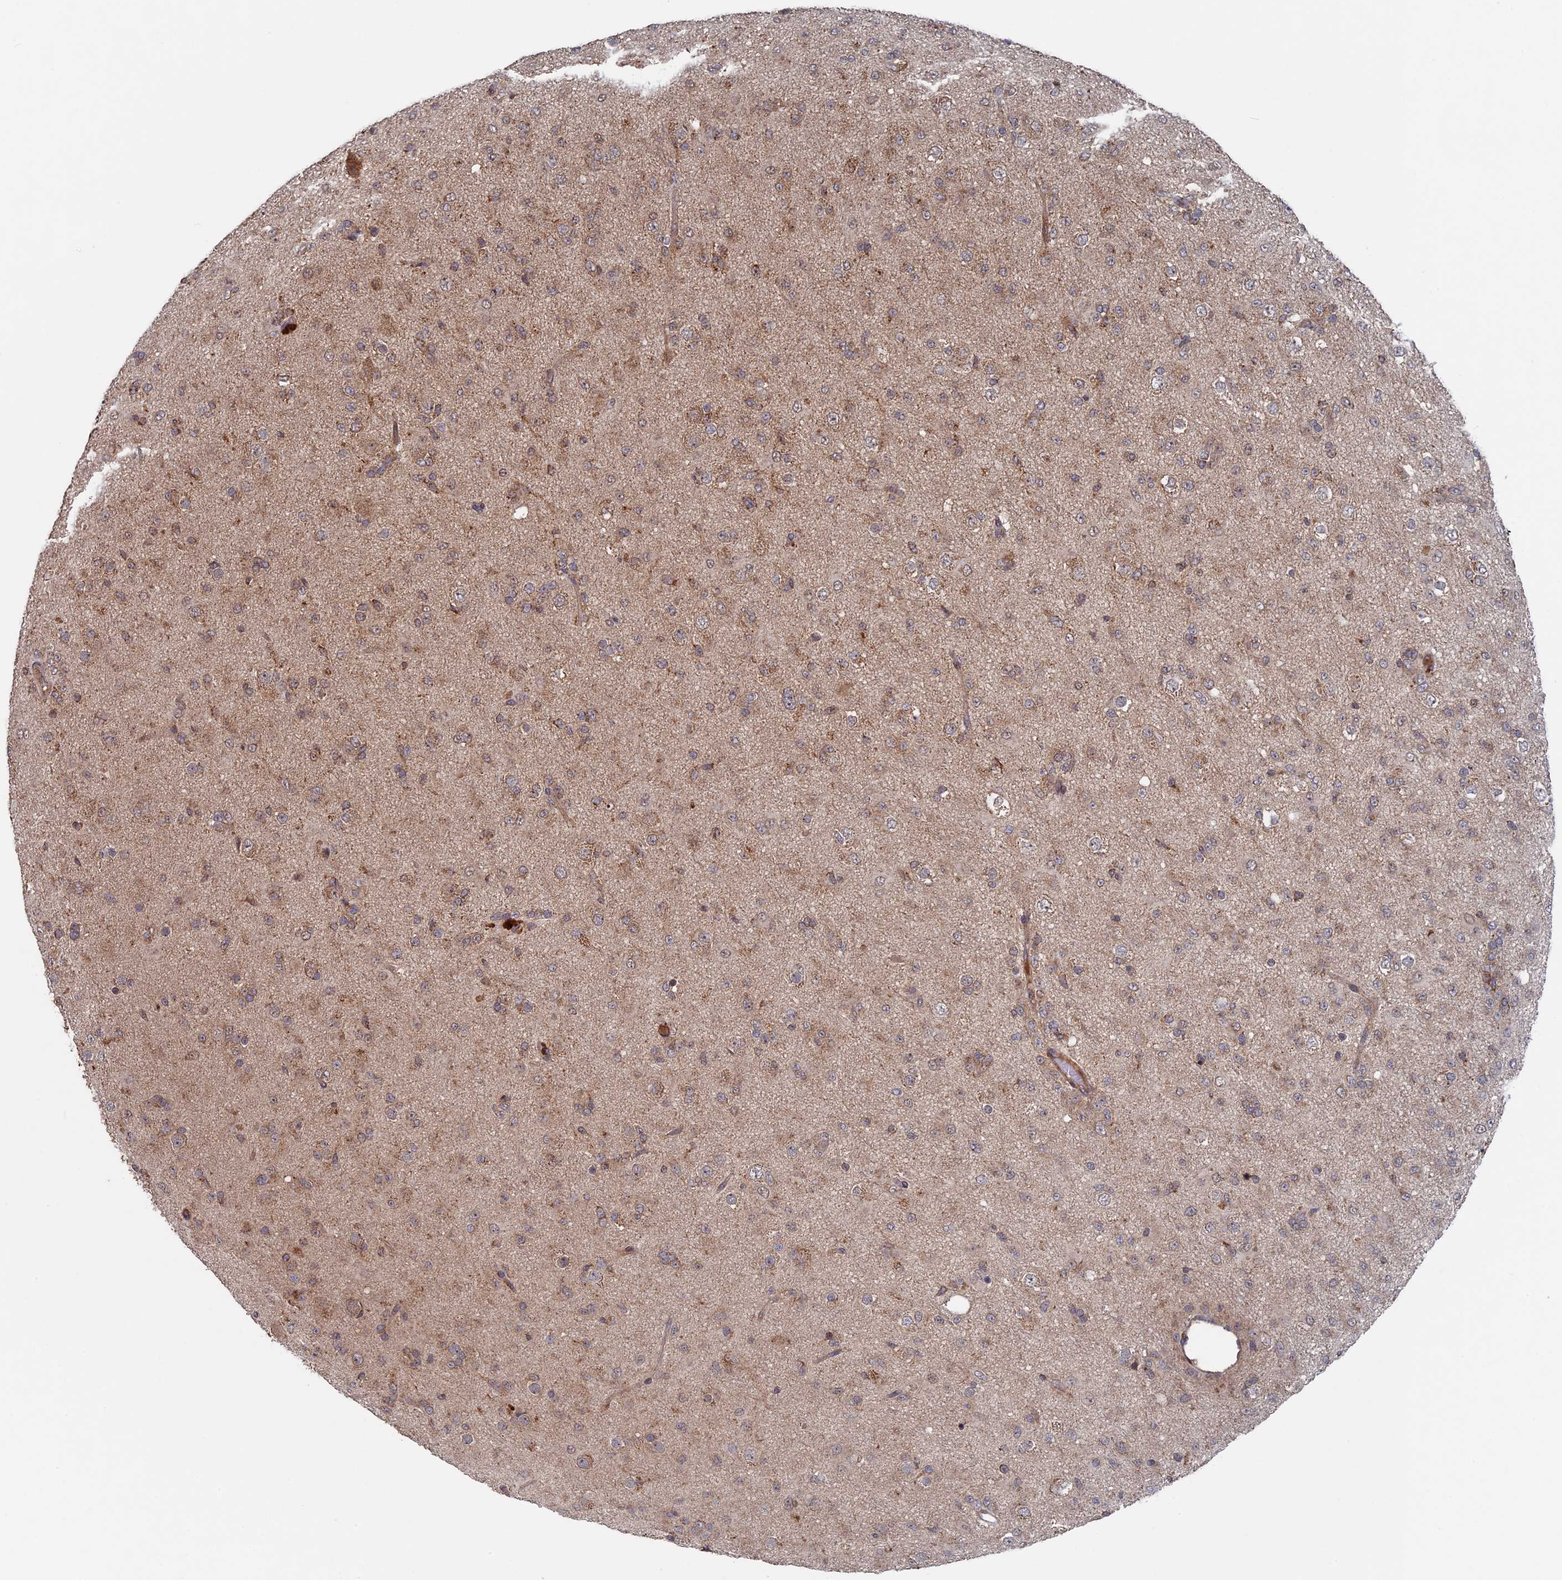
{"staining": {"intensity": "weak", "quantity": ">75%", "location": "cytoplasmic/membranous"}, "tissue": "glioma", "cell_type": "Tumor cells", "image_type": "cancer", "snomed": [{"axis": "morphology", "description": "Glioma, malignant, Low grade"}, {"axis": "topography", "description": "Brain"}], "caption": "Protein staining reveals weak cytoplasmic/membranous positivity in approximately >75% of tumor cells in malignant glioma (low-grade).", "gene": "RAB15", "patient": {"sex": "male", "age": 65}}